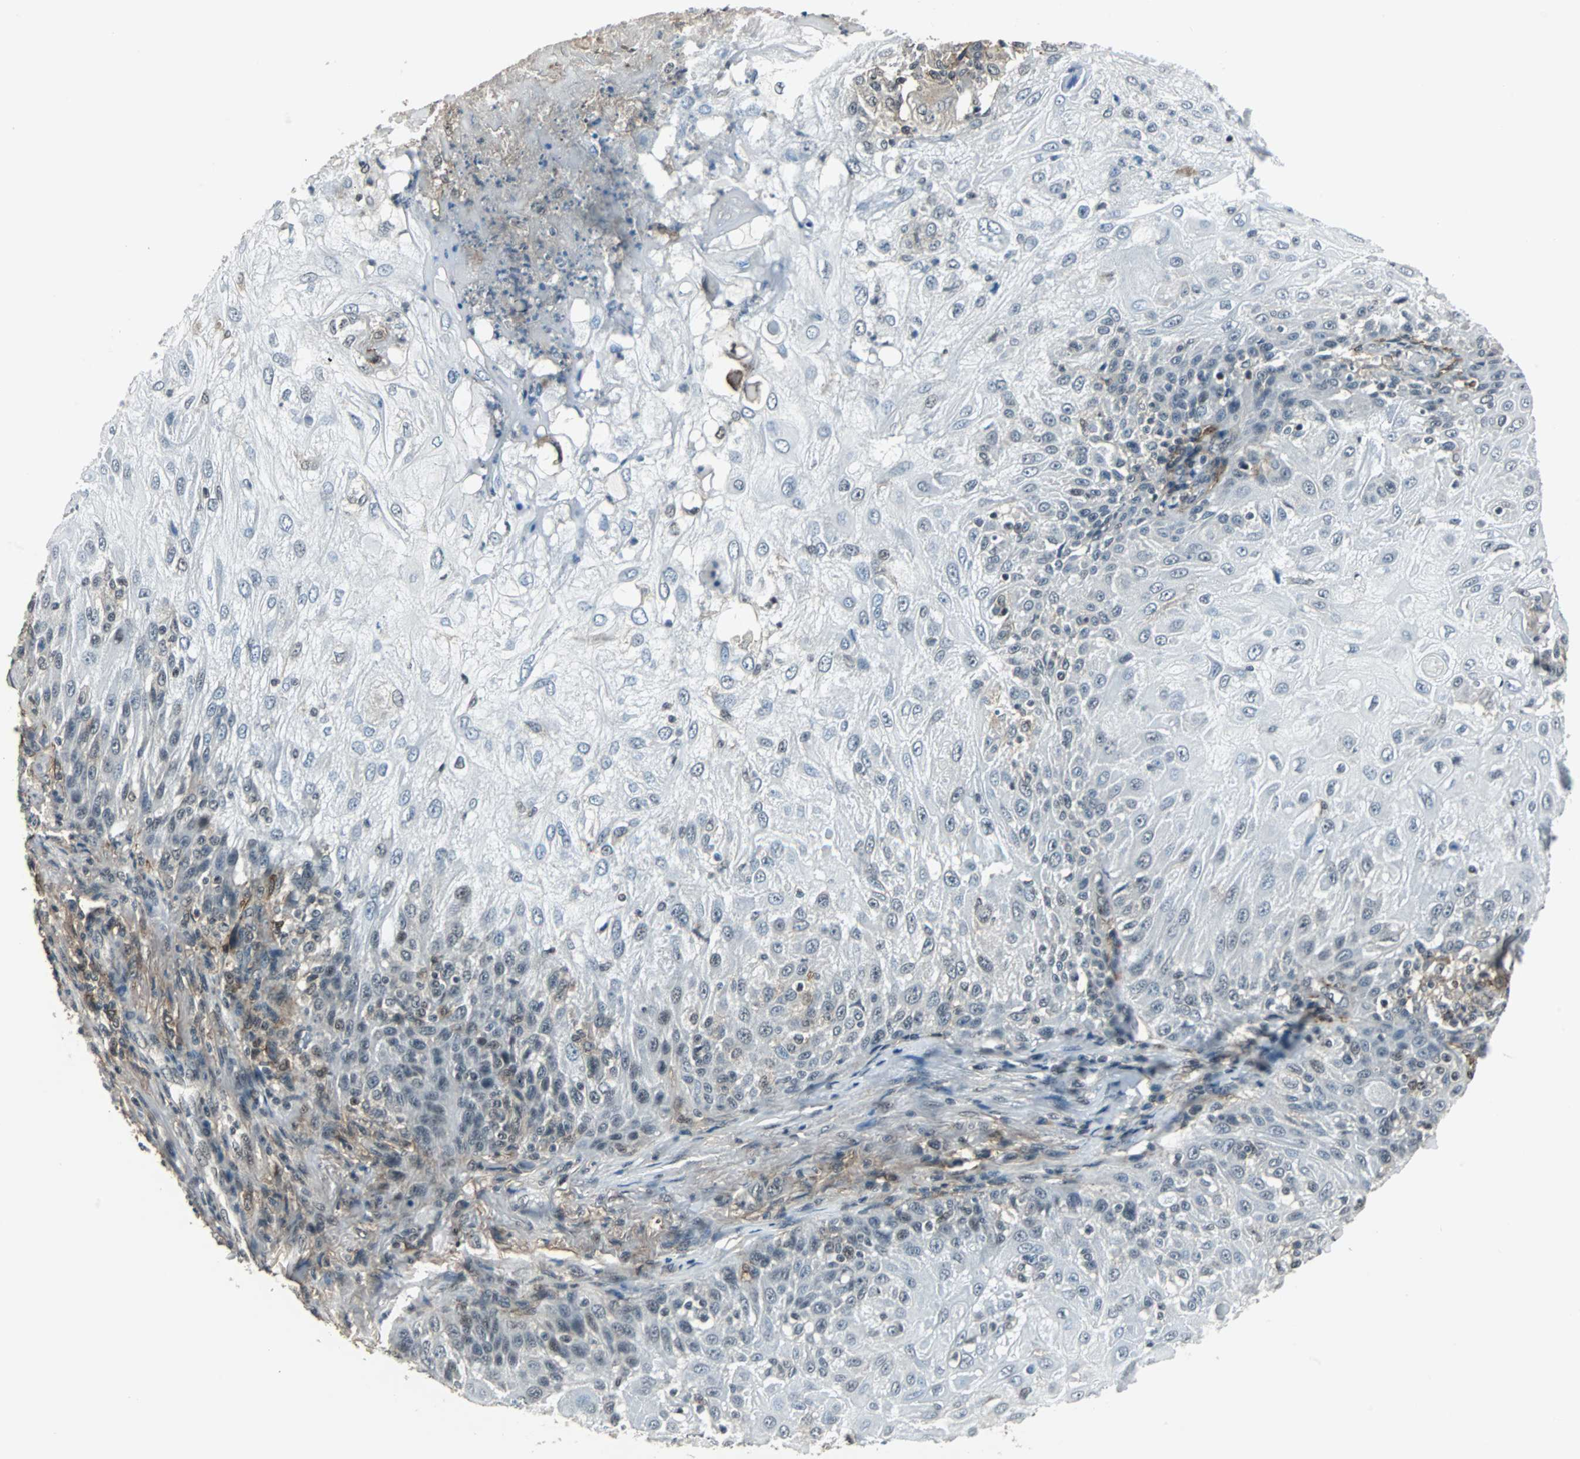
{"staining": {"intensity": "negative", "quantity": "none", "location": "none"}, "tissue": "skin cancer", "cell_type": "Tumor cells", "image_type": "cancer", "snomed": [{"axis": "morphology", "description": "Normal tissue, NOS"}, {"axis": "morphology", "description": "Squamous cell carcinoma, NOS"}, {"axis": "topography", "description": "Skin"}], "caption": "This is a photomicrograph of immunohistochemistry staining of skin squamous cell carcinoma, which shows no staining in tumor cells. (Brightfield microscopy of DAB IHC at high magnification).", "gene": "MKX", "patient": {"sex": "female", "age": 83}}